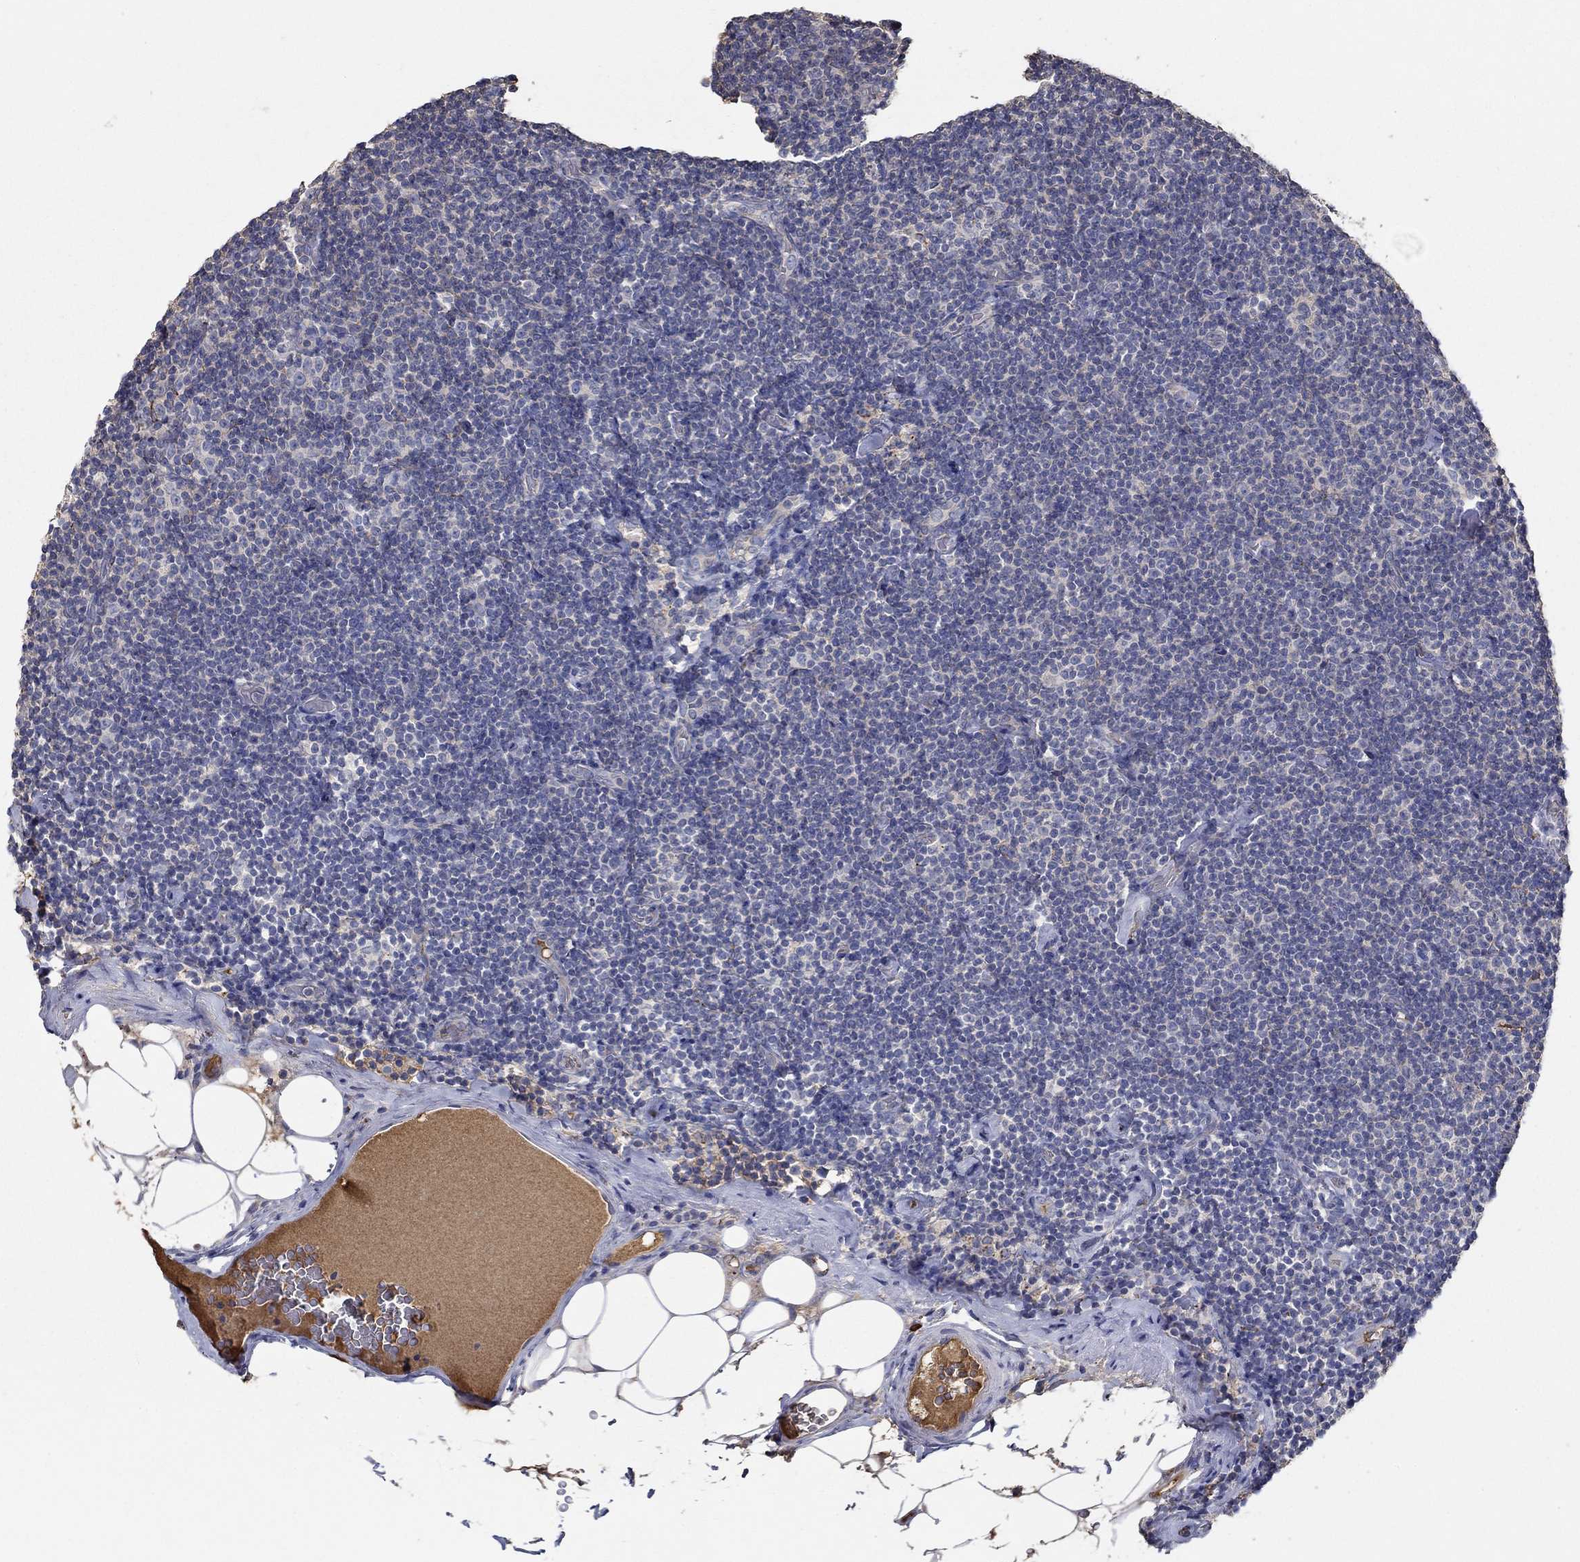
{"staining": {"intensity": "negative", "quantity": "none", "location": "none"}, "tissue": "lymphoma", "cell_type": "Tumor cells", "image_type": "cancer", "snomed": [{"axis": "morphology", "description": "Malignant lymphoma, non-Hodgkin's type, Low grade"}, {"axis": "topography", "description": "Lymph node"}], "caption": "Low-grade malignant lymphoma, non-Hodgkin's type was stained to show a protein in brown. There is no significant staining in tumor cells.", "gene": "IL10", "patient": {"sex": "male", "age": 81}}